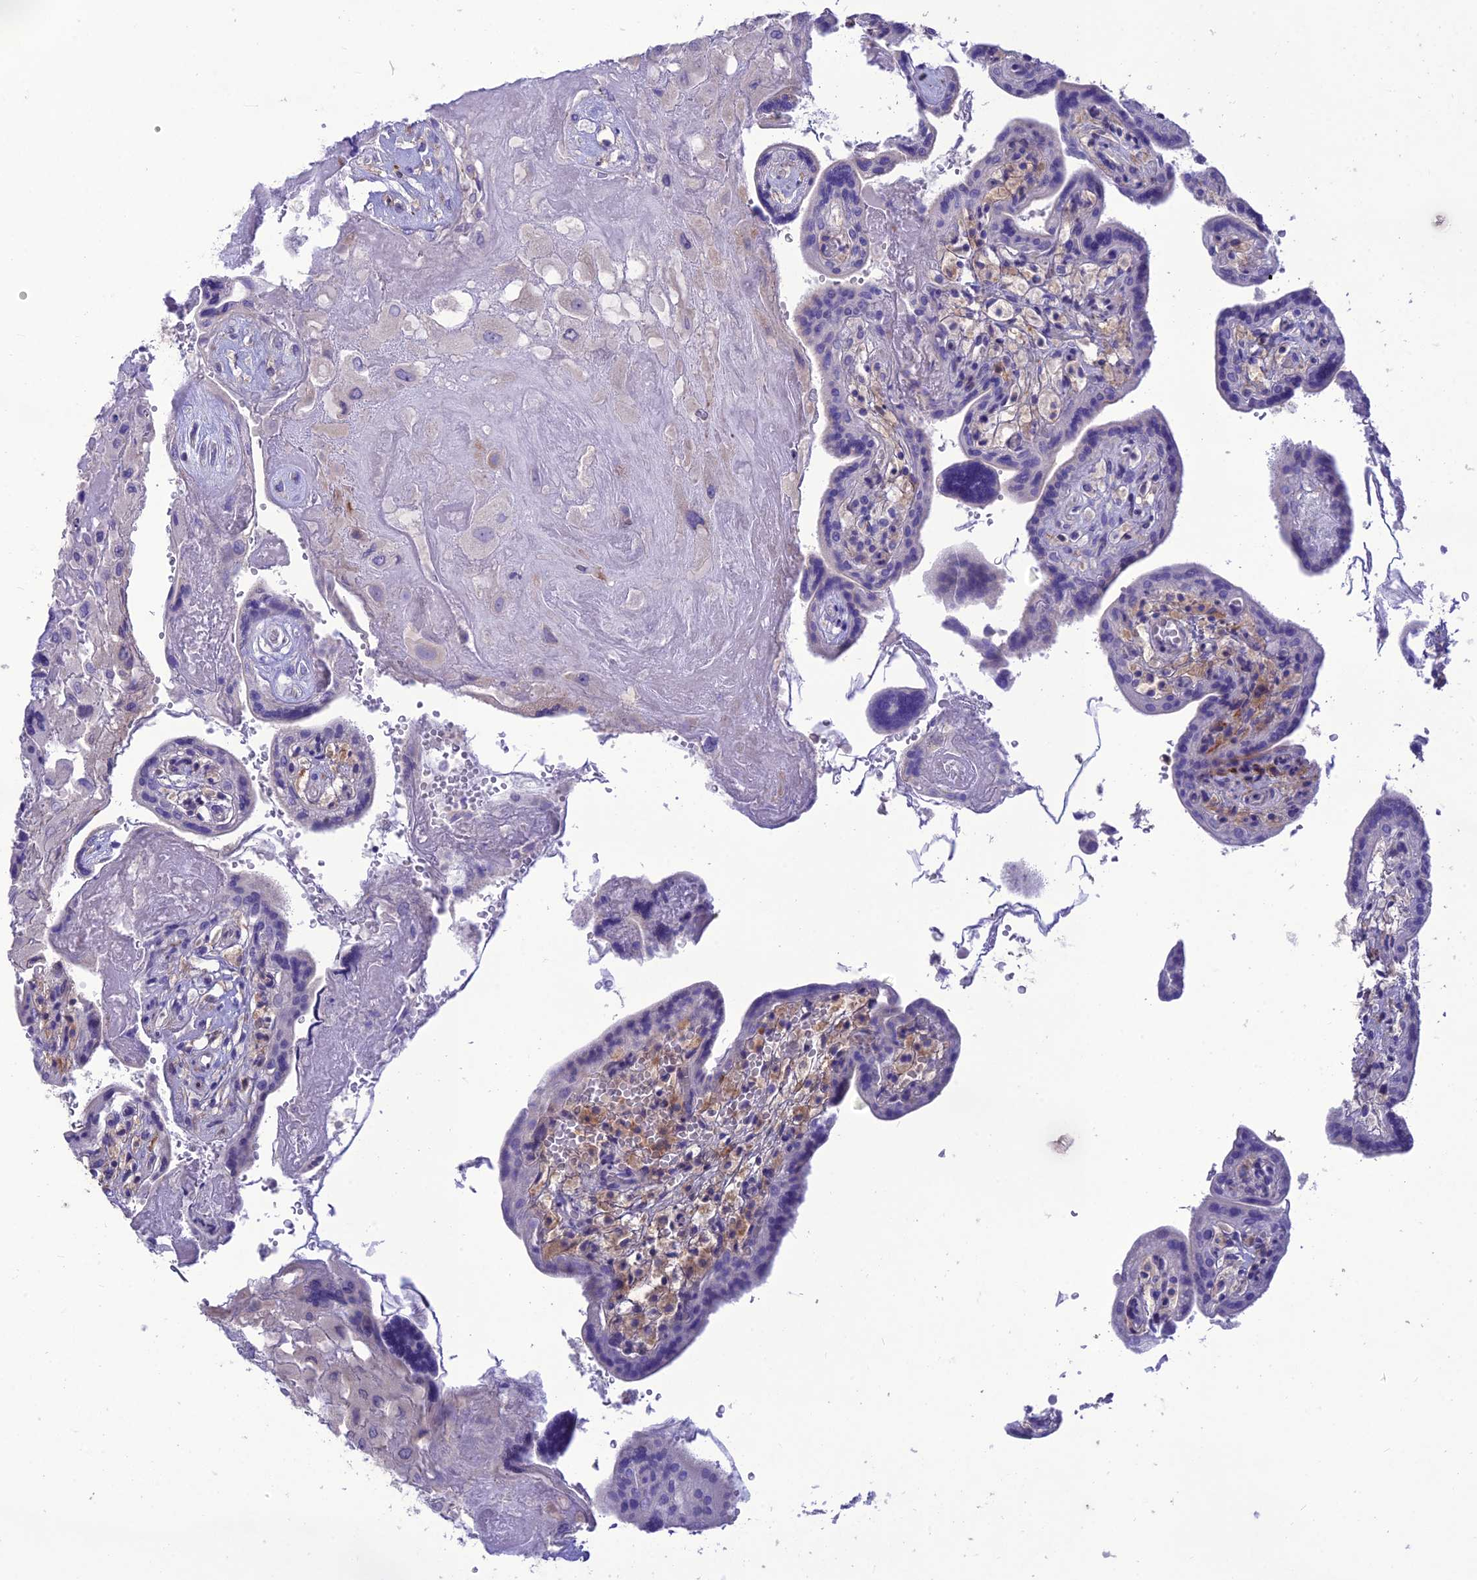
{"staining": {"intensity": "negative", "quantity": "none", "location": "none"}, "tissue": "placenta", "cell_type": "Decidual cells", "image_type": "normal", "snomed": [{"axis": "morphology", "description": "Normal tissue, NOS"}, {"axis": "topography", "description": "Placenta"}], "caption": "Unremarkable placenta was stained to show a protein in brown. There is no significant staining in decidual cells. (DAB immunohistochemistry (IHC) with hematoxylin counter stain).", "gene": "TEKT3", "patient": {"sex": "female", "age": 37}}